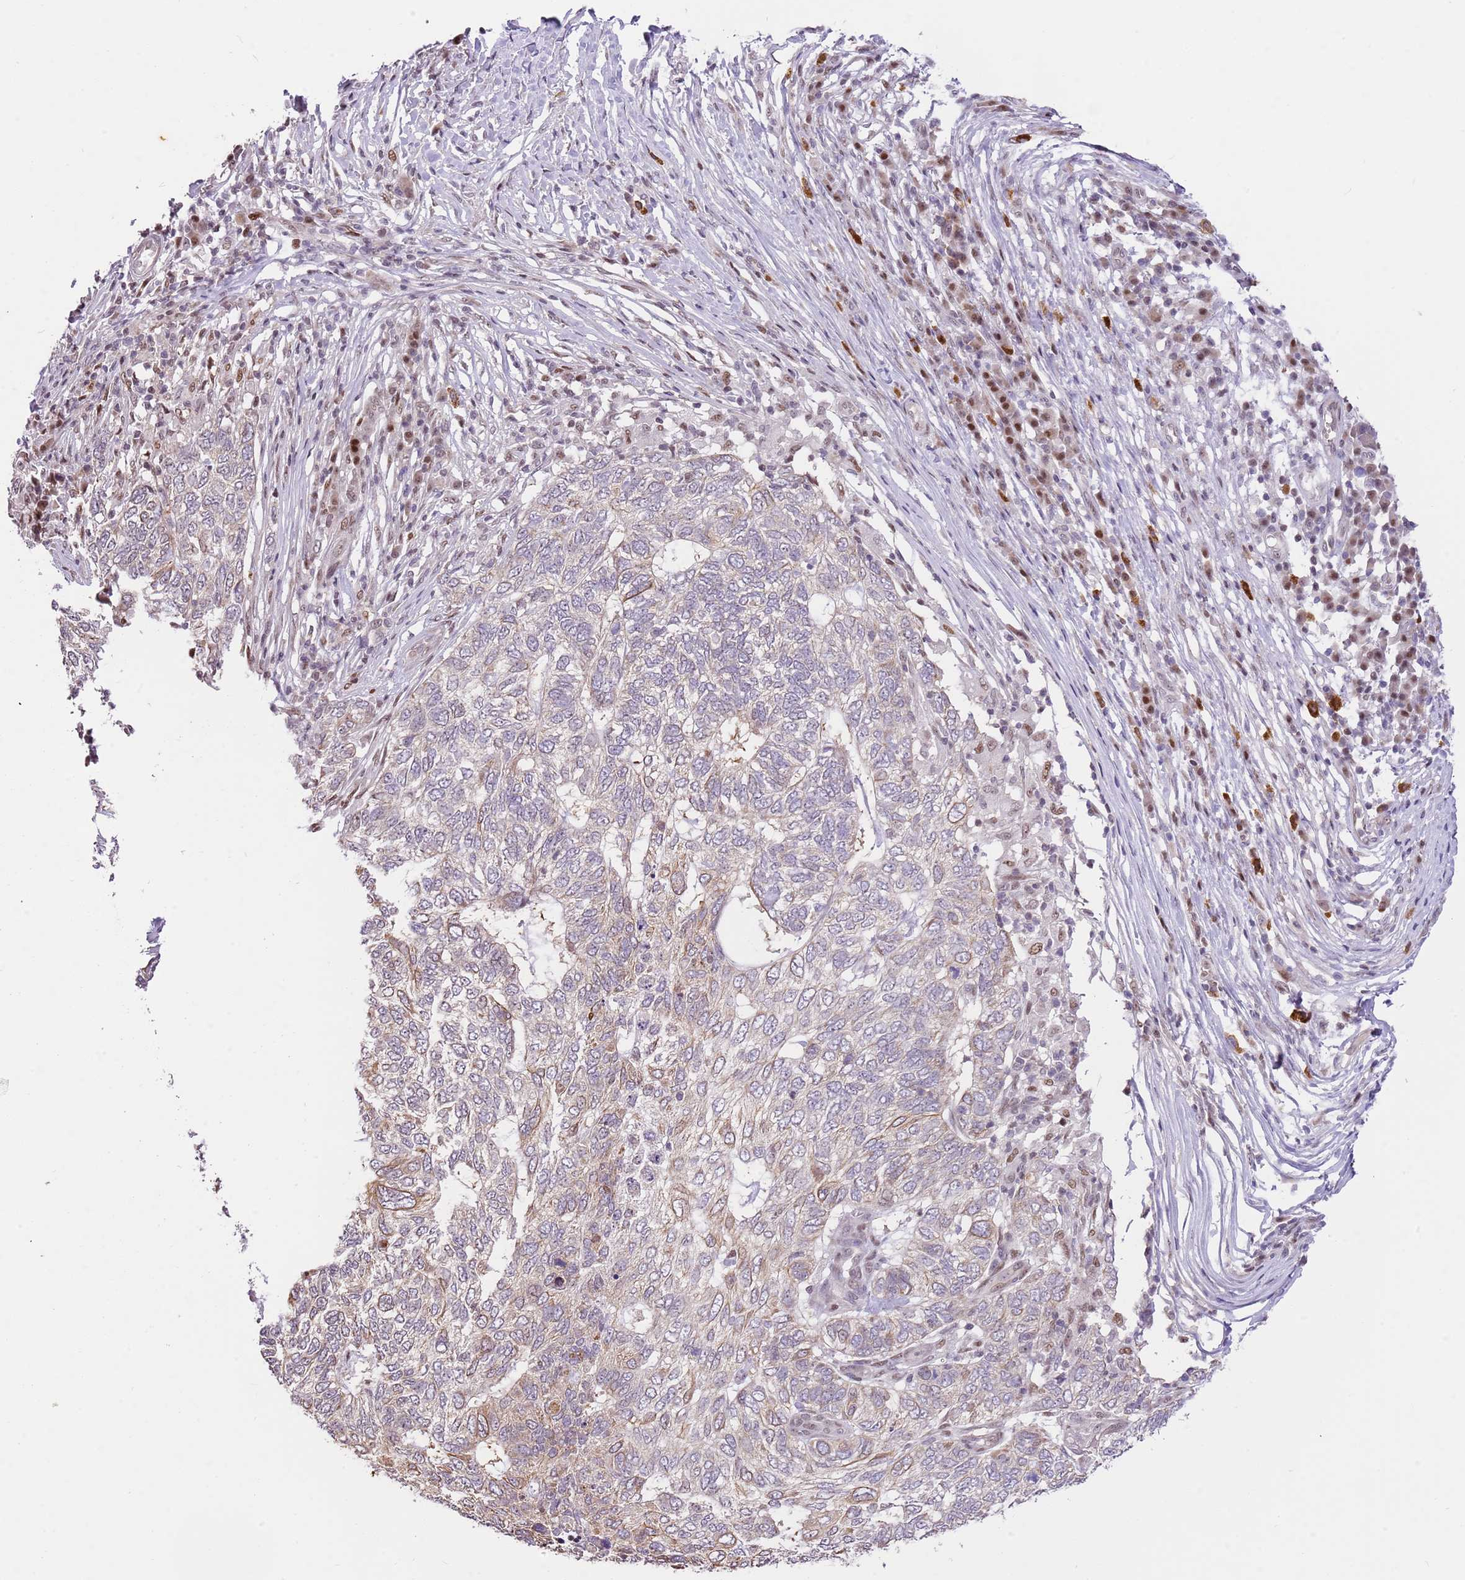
{"staining": {"intensity": "weak", "quantity": "<25%", "location": "cytoplasmic/membranous"}, "tissue": "skin cancer", "cell_type": "Tumor cells", "image_type": "cancer", "snomed": [{"axis": "morphology", "description": "Basal cell carcinoma"}, {"axis": "topography", "description": "Skin"}], "caption": "Image shows no significant protein expression in tumor cells of skin cancer. (IHC, brightfield microscopy, high magnification).", "gene": "RFK", "patient": {"sex": "female", "age": 65}}